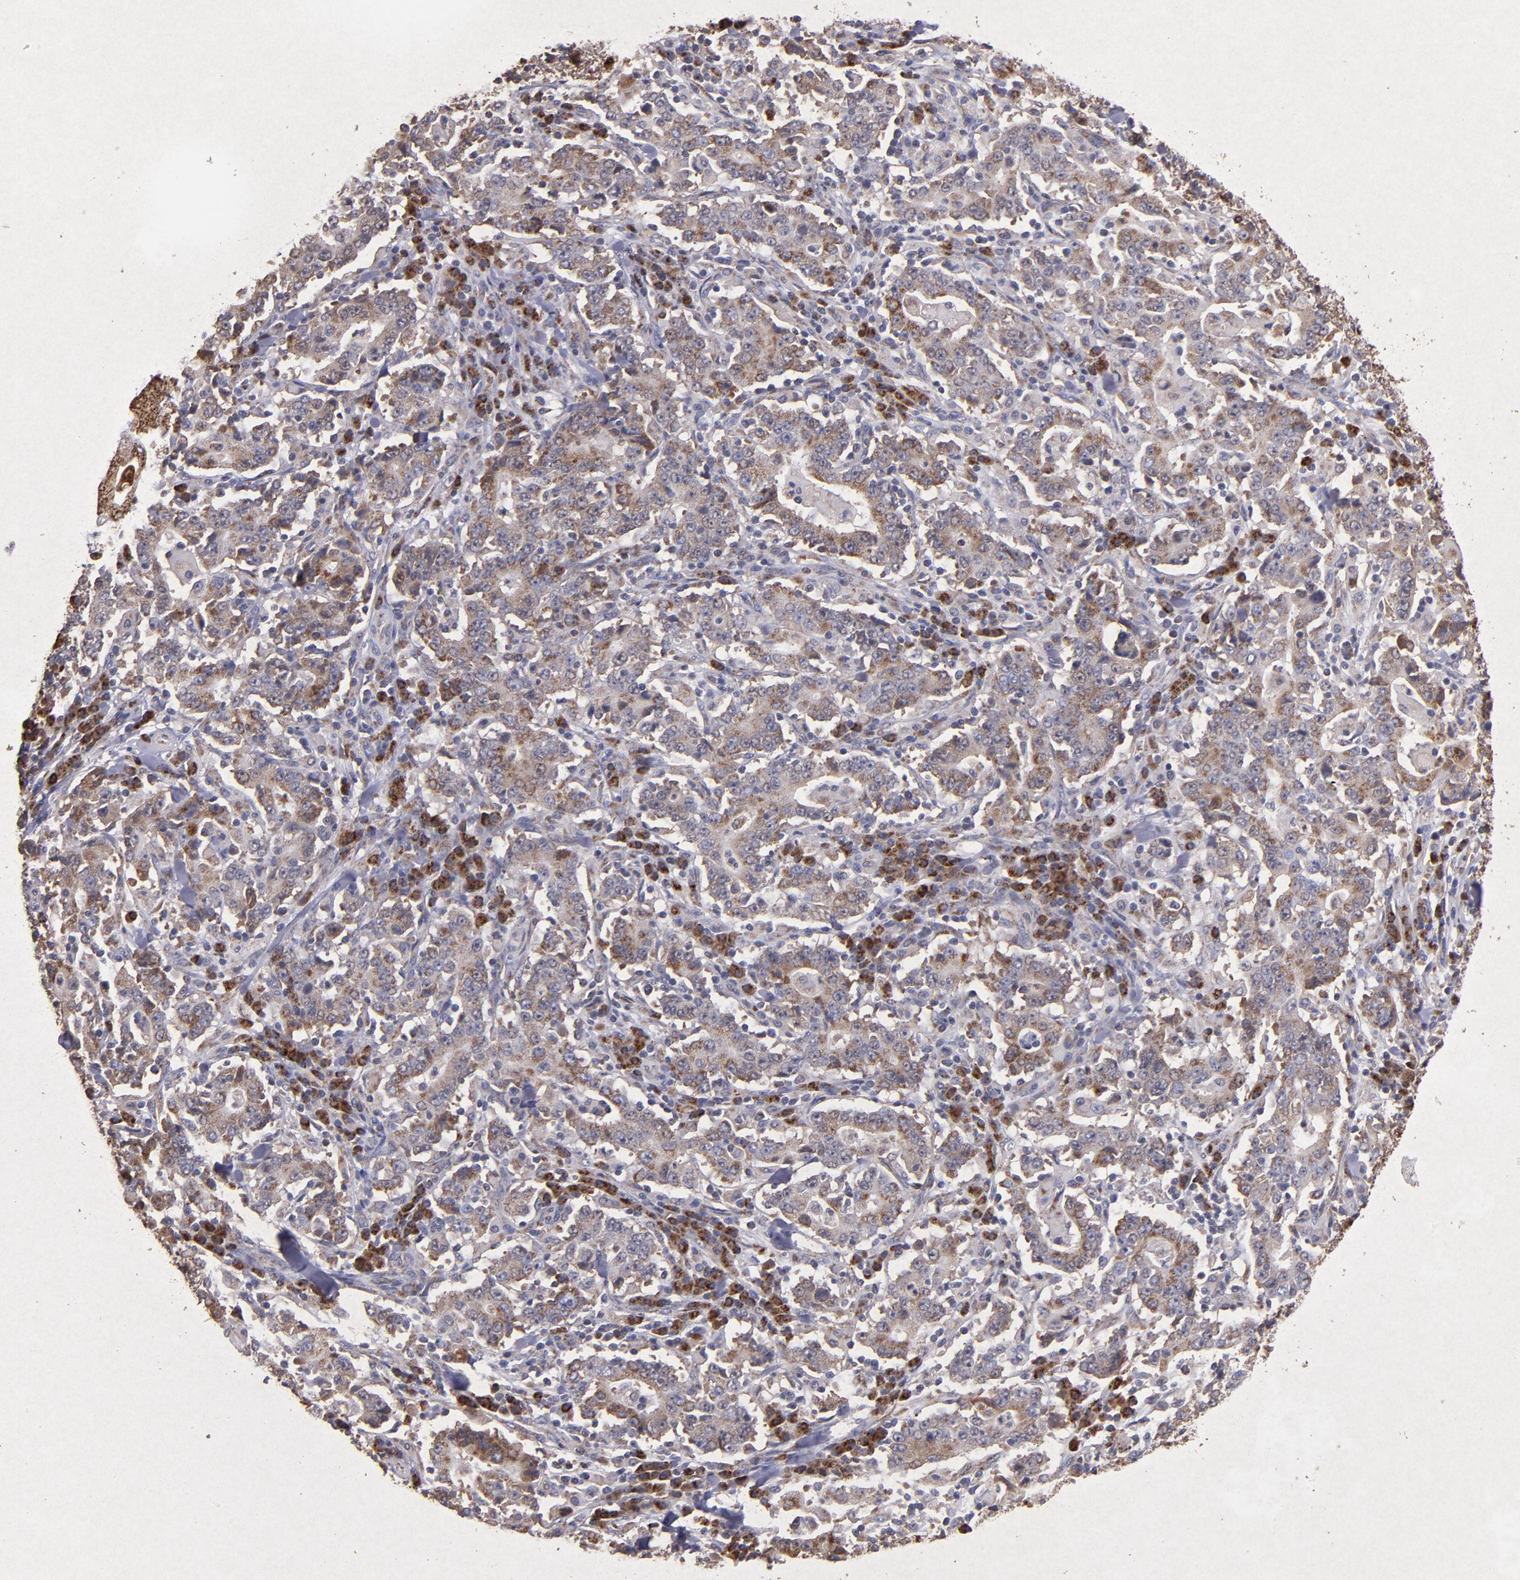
{"staining": {"intensity": "weak", "quantity": ">75%", "location": "cytoplasmic/membranous"}, "tissue": "stomach cancer", "cell_type": "Tumor cells", "image_type": "cancer", "snomed": [{"axis": "morphology", "description": "Normal tissue, NOS"}, {"axis": "morphology", "description": "Adenocarcinoma, NOS"}, {"axis": "topography", "description": "Stomach, upper"}, {"axis": "topography", "description": "Stomach"}], "caption": "DAB immunohistochemical staining of human adenocarcinoma (stomach) displays weak cytoplasmic/membranous protein staining in approximately >75% of tumor cells.", "gene": "TIMM9", "patient": {"sex": "male", "age": 59}}